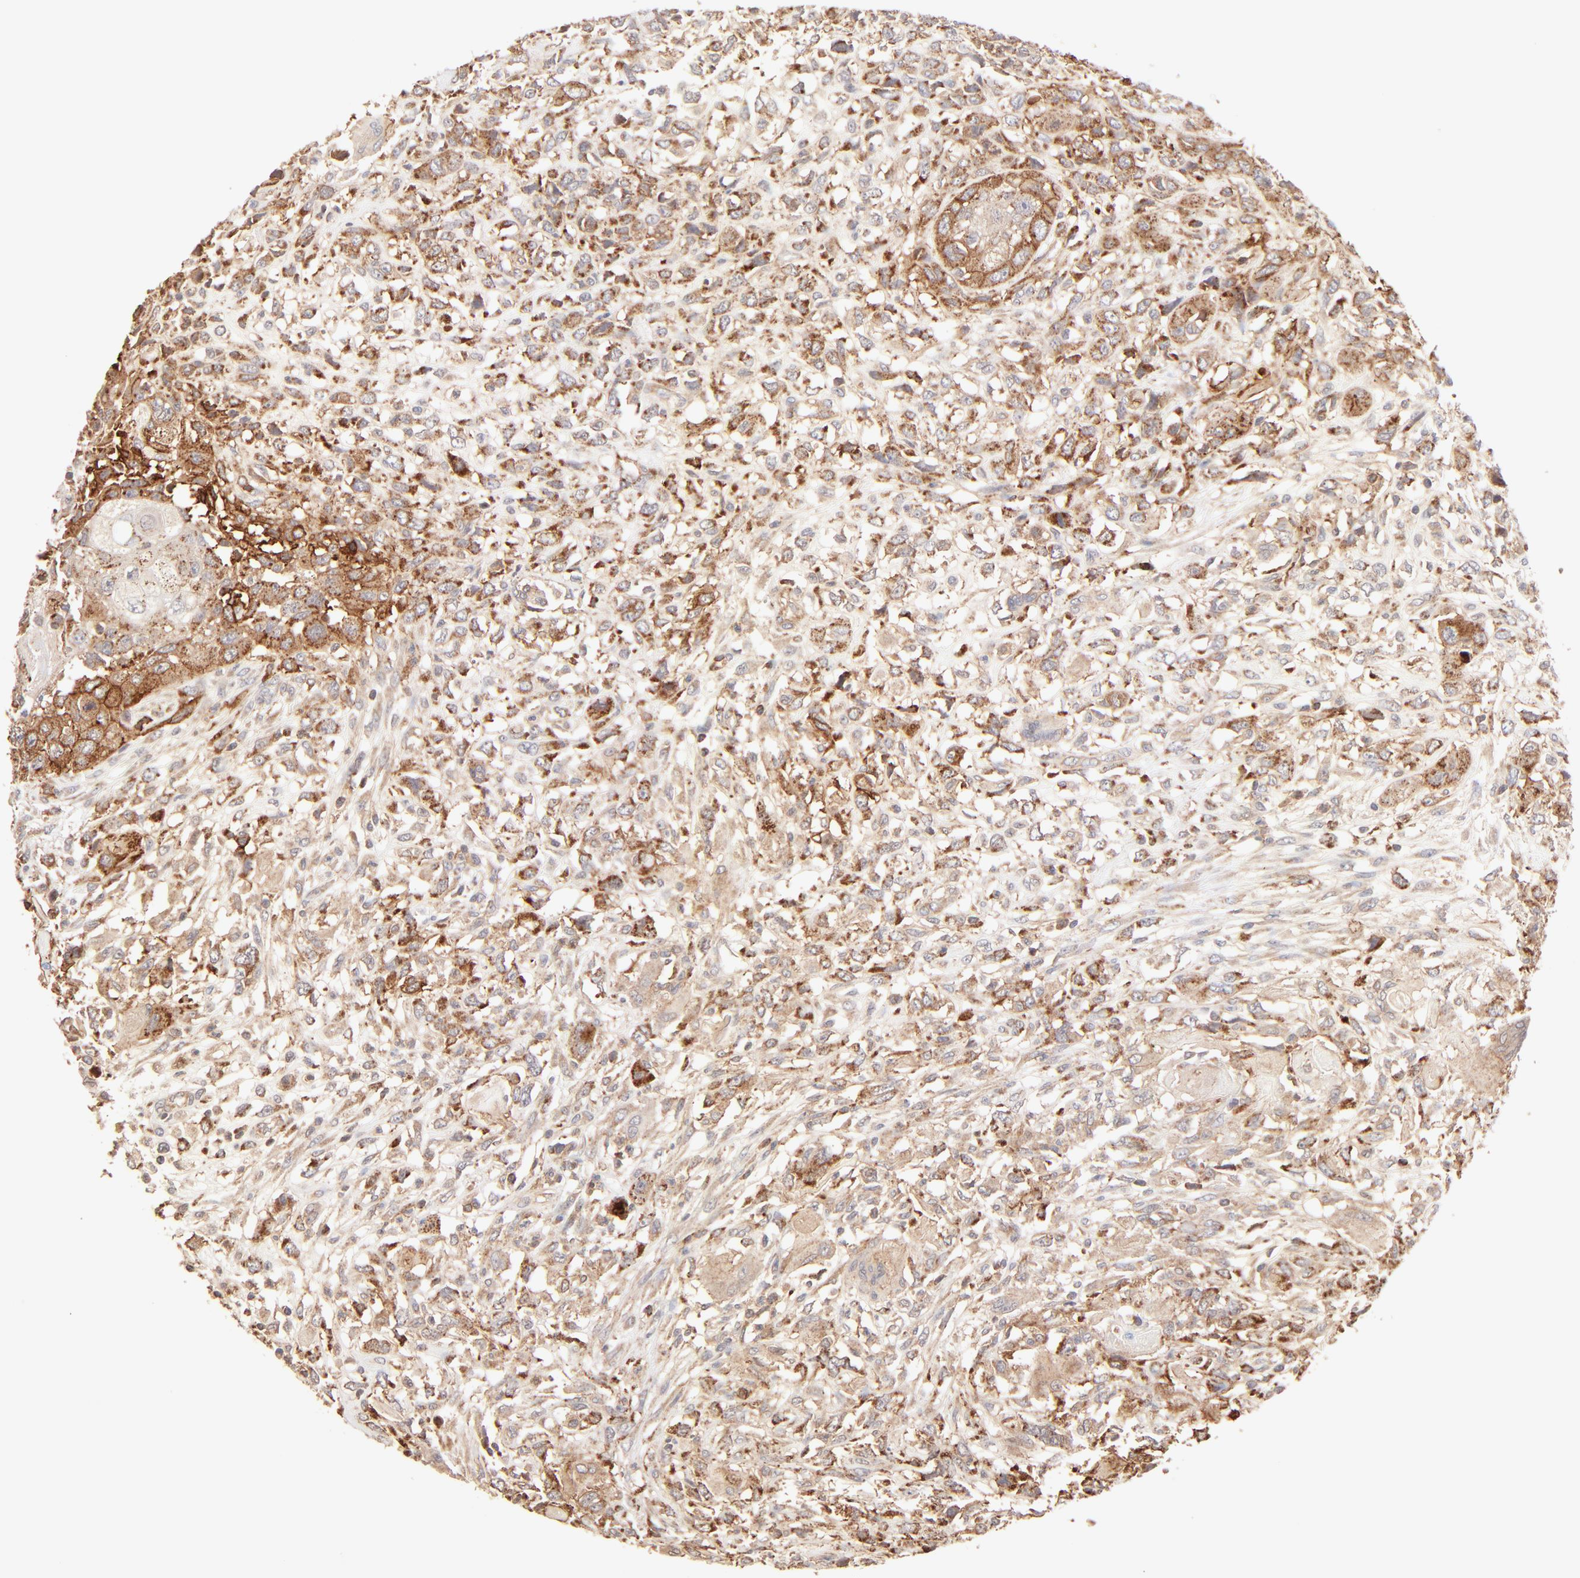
{"staining": {"intensity": "moderate", "quantity": ">75%", "location": "cytoplasmic/membranous"}, "tissue": "head and neck cancer", "cell_type": "Tumor cells", "image_type": "cancer", "snomed": [{"axis": "morphology", "description": "Neoplasm, malignant, NOS"}, {"axis": "topography", "description": "Salivary gland"}, {"axis": "topography", "description": "Head-Neck"}], "caption": "High-power microscopy captured an immunohistochemistry (IHC) photomicrograph of neoplasm (malignant) (head and neck), revealing moderate cytoplasmic/membranous positivity in approximately >75% of tumor cells.", "gene": "CSPG4", "patient": {"sex": "male", "age": 43}}